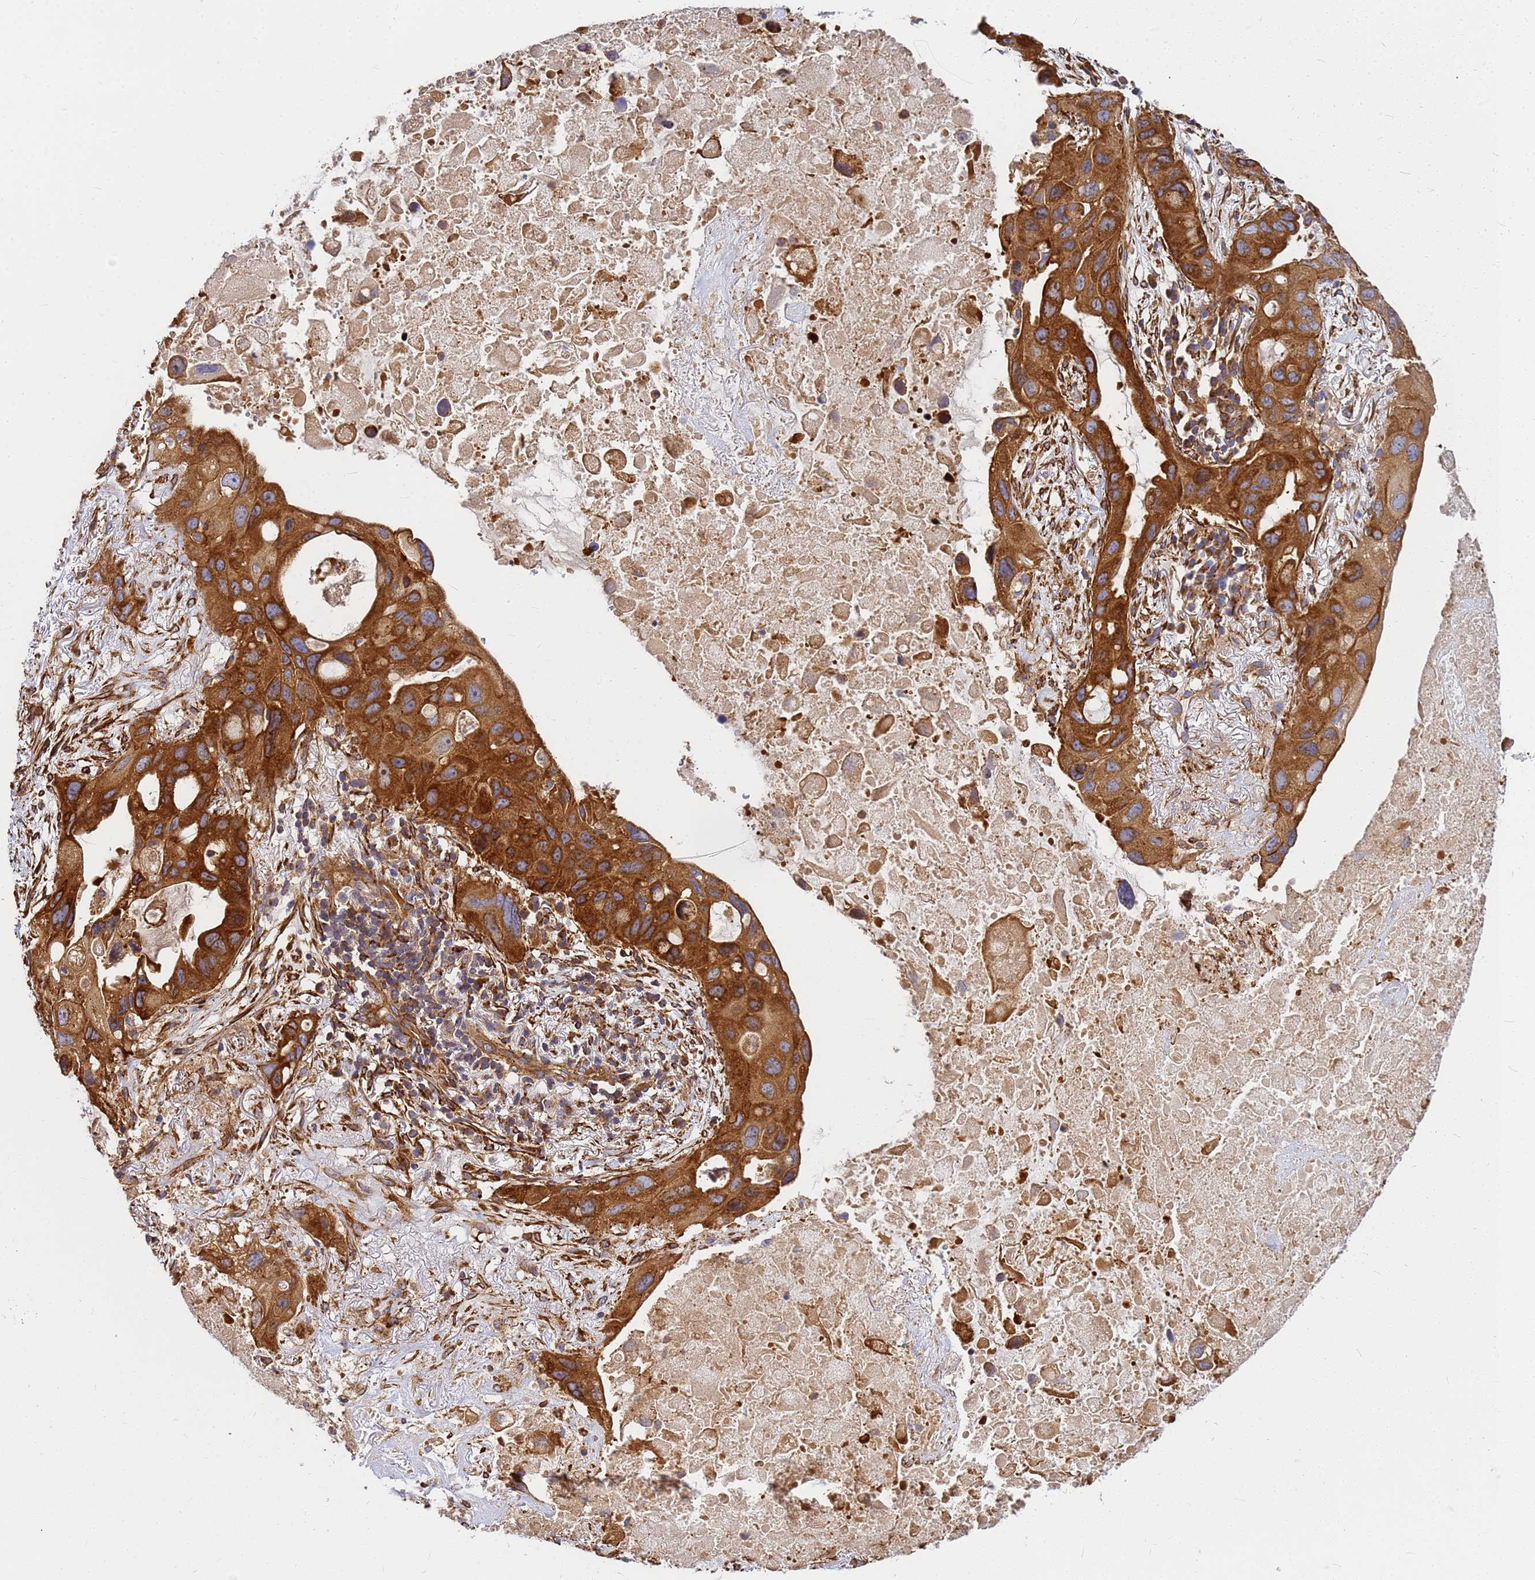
{"staining": {"intensity": "strong", "quantity": ">75%", "location": "cytoplasmic/membranous"}, "tissue": "lung cancer", "cell_type": "Tumor cells", "image_type": "cancer", "snomed": [{"axis": "morphology", "description": "Squamous cell carcinoma, NOS"}, {"axis": "topography", "description": "Lung"}], "caption": "Human lung squamous cell carcinoma stained with a brown dye shows strong cytoplasmic/membranous positive staining in approximately >75% of tumor cells.", "gene": "C2CD5", "patient": {"sex": "female", "age": 73}}